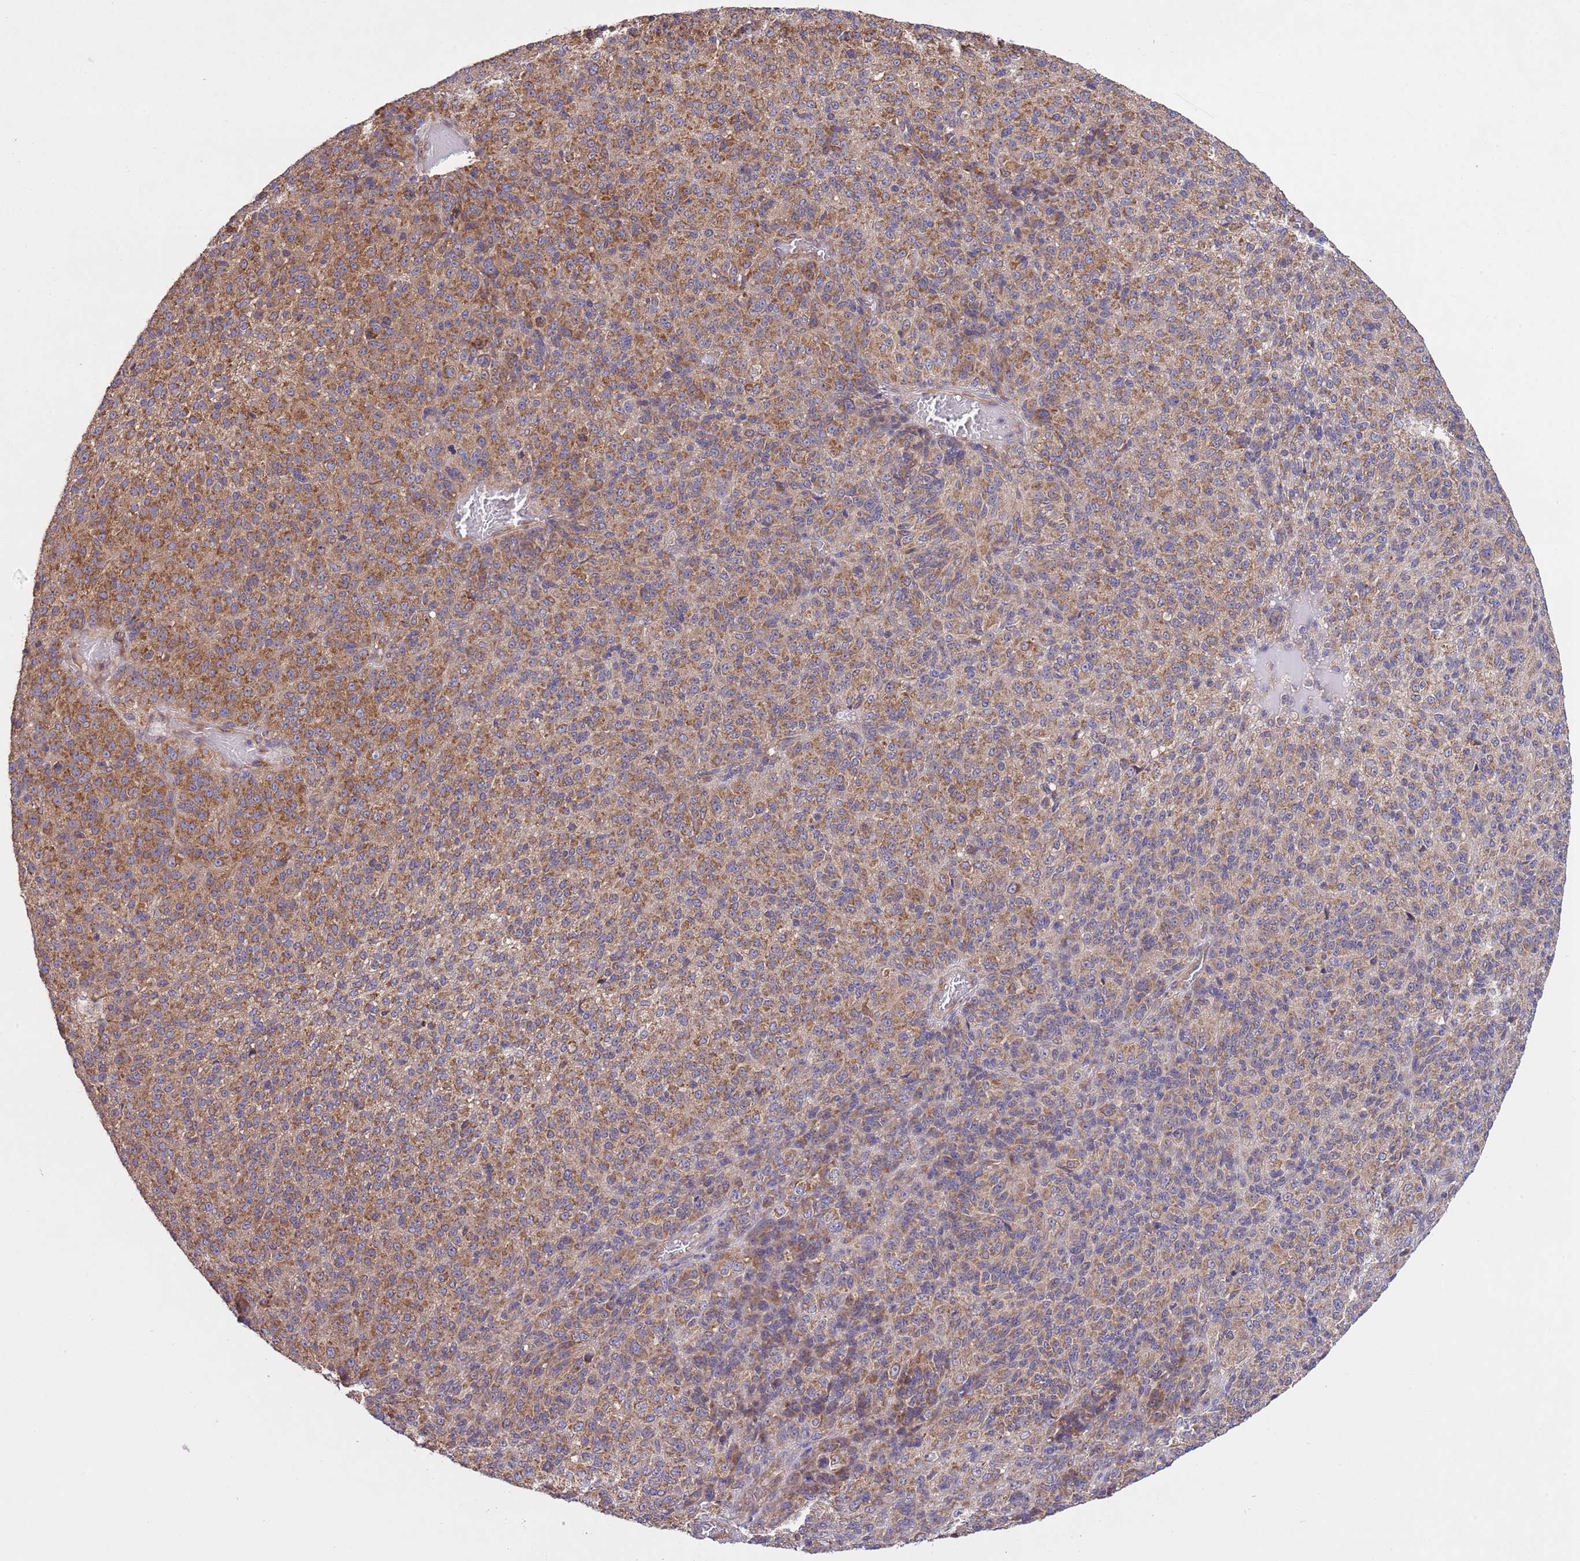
{"staining": {"intensity": "moderate", "quantity": ">75%", "location": "cytoplasmic/membranous"}, "tissue": "melanoma", "cell_type": "Tumor cells", "image_type": "cancer", "snomed": [{"axis": "morphology", "description": "Malignant melanoma, Metastatic site"}, {"axis": "topography", "description": "Brain"}], "caption": "An immunohistochemistry (IHC) image of neoplastic tissue is shown. Protein staining in brown shows moderate cytoplasmic/membranous positivity in melanoma within tumor cells.", "gene": "MFNG", "patient": {"sex": "female", "age": 56}}